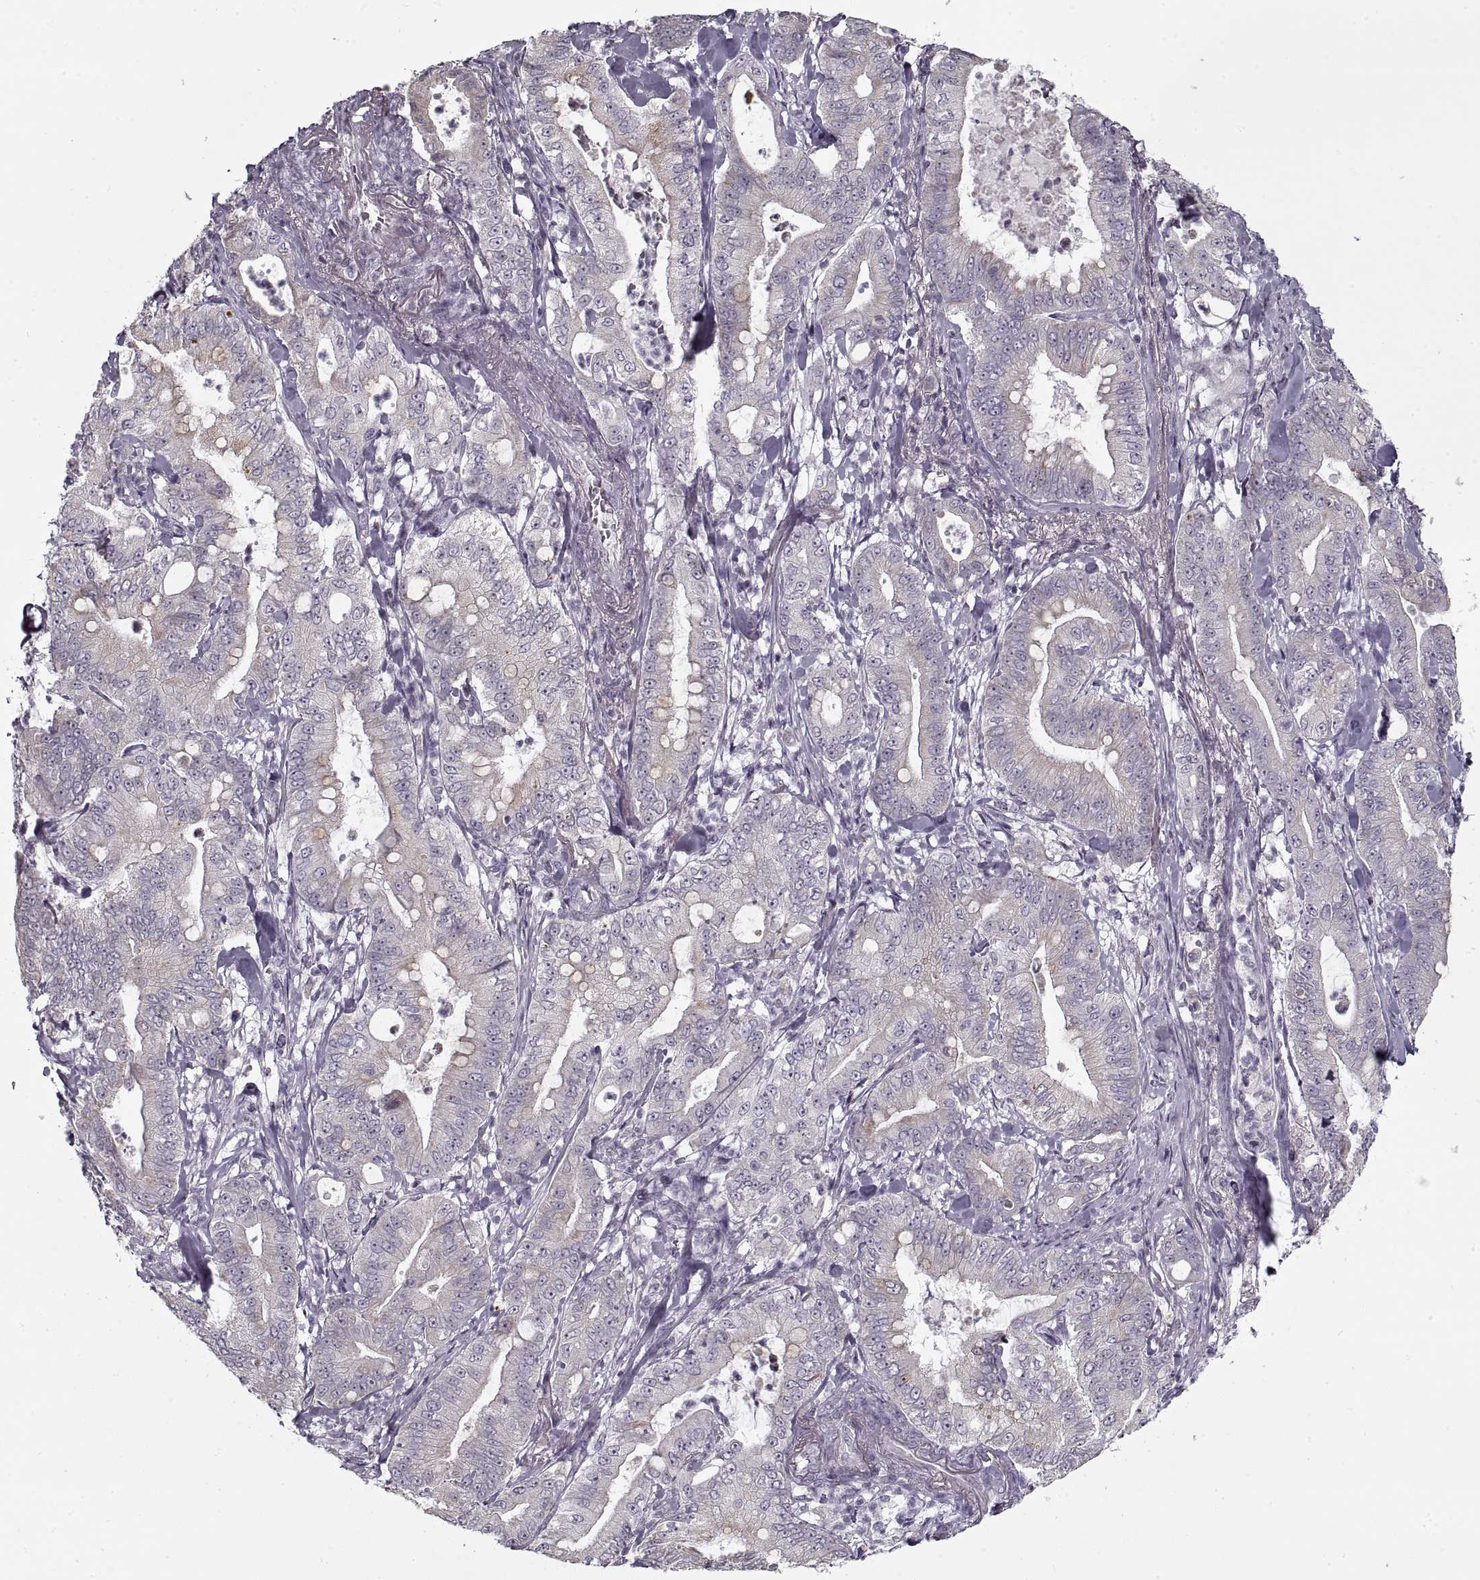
{"staining": {"intensity": "weak", "quantity": "<25%", "location": "cytoplasmic/membranous"}, "tissue": "pancreatic cancer", "cell_type": "Tumor cells", "image_type": "cancer", "snomed": [{"axis": "morphology", "description": "Adenocarcinoma, NOS"}, {"axis": "topography", "description": "Pancreas"}], "caption": "Immunohistochemistry of pancreatic adenocarcinoma reveals no expression in tumor cells. (DAB immunohistochemistry visualized using brightfield microscopy, high magnification).", "gene": "GAD2", "patient": {"sex": "male", "age": 71}}